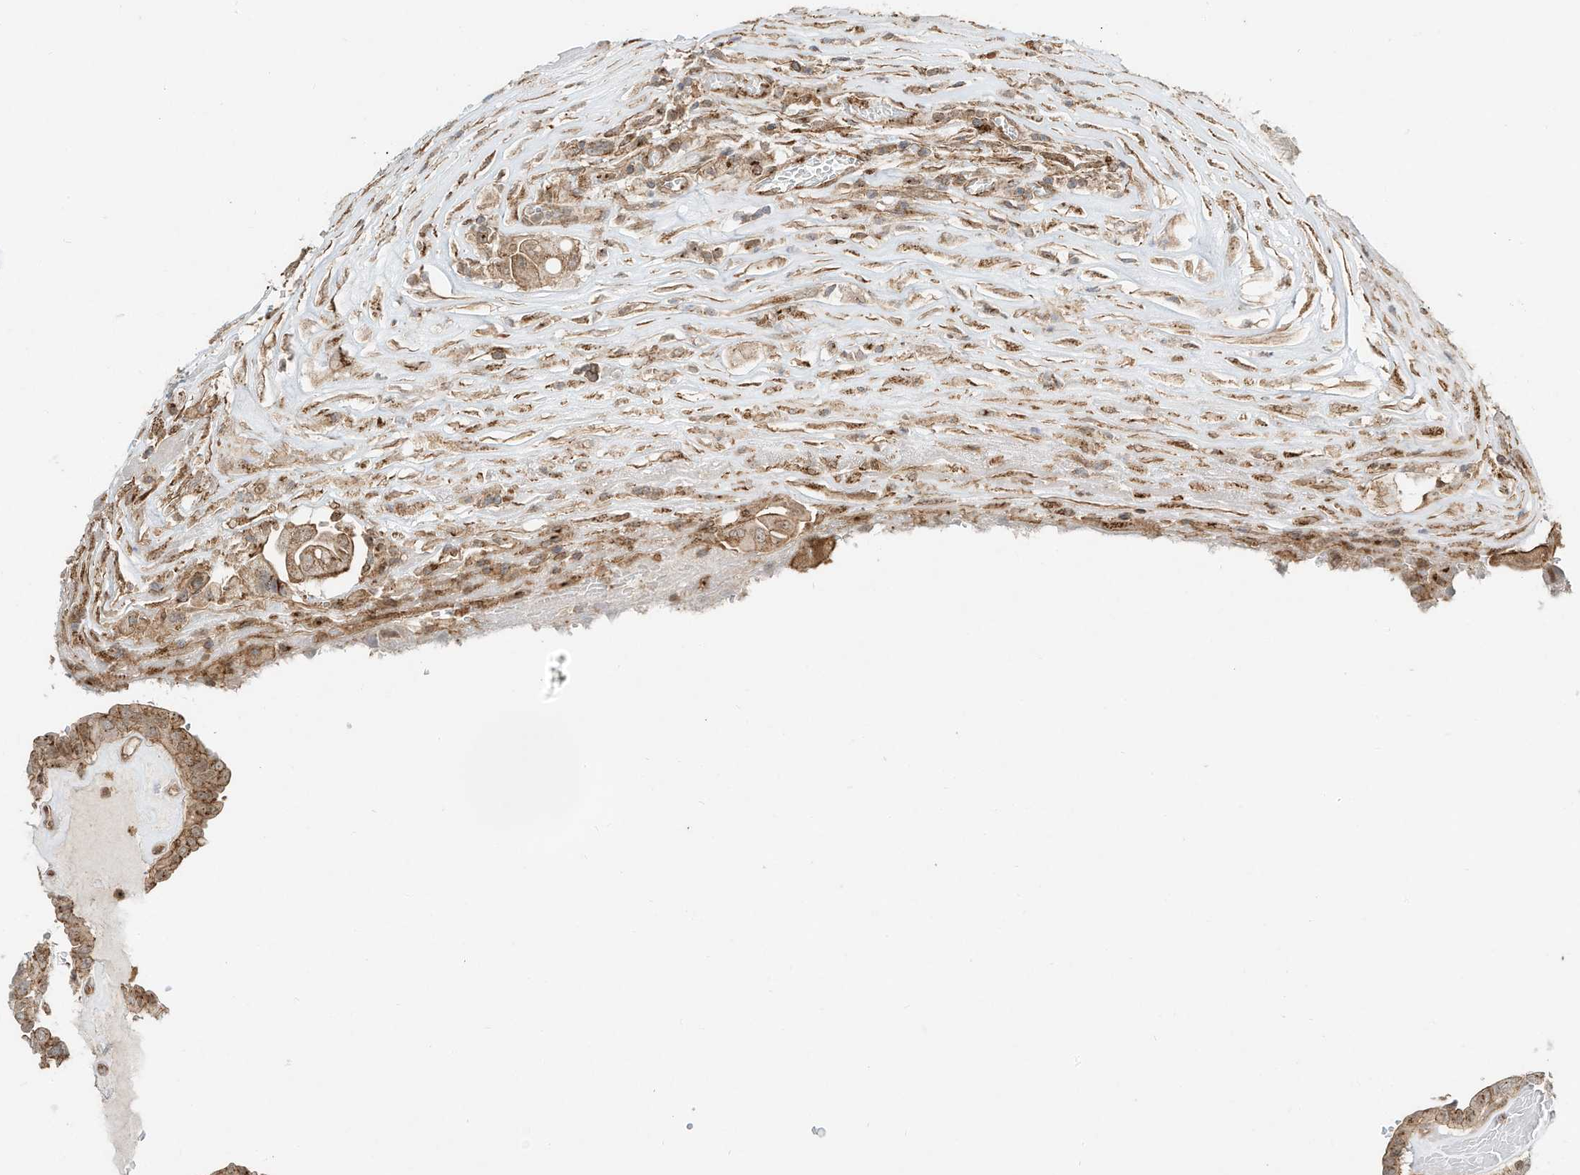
{"staining": {"intensity": "moderate", "quantity": ">75%", "location": "cytoplasmic/membranous"}, "tissue": "thyroid cancer", "cell_type": "Tumor cells", "image_type": "cancer", "snomed": [{"axis": "morphology", "description": "Papillary adenocarcinoma, NOS"}, {"axis": "topography", "description": "Thyroid gland"}], "caption": "About >75% of tumor cells in human thyroid papillary adenocarcinoma display moderate cytoplasmic/membranous protein expression as visualized by brown immunohistochemical staining.", "gene": "CUX1", "patient": {"sex": "male", "age": 77}}